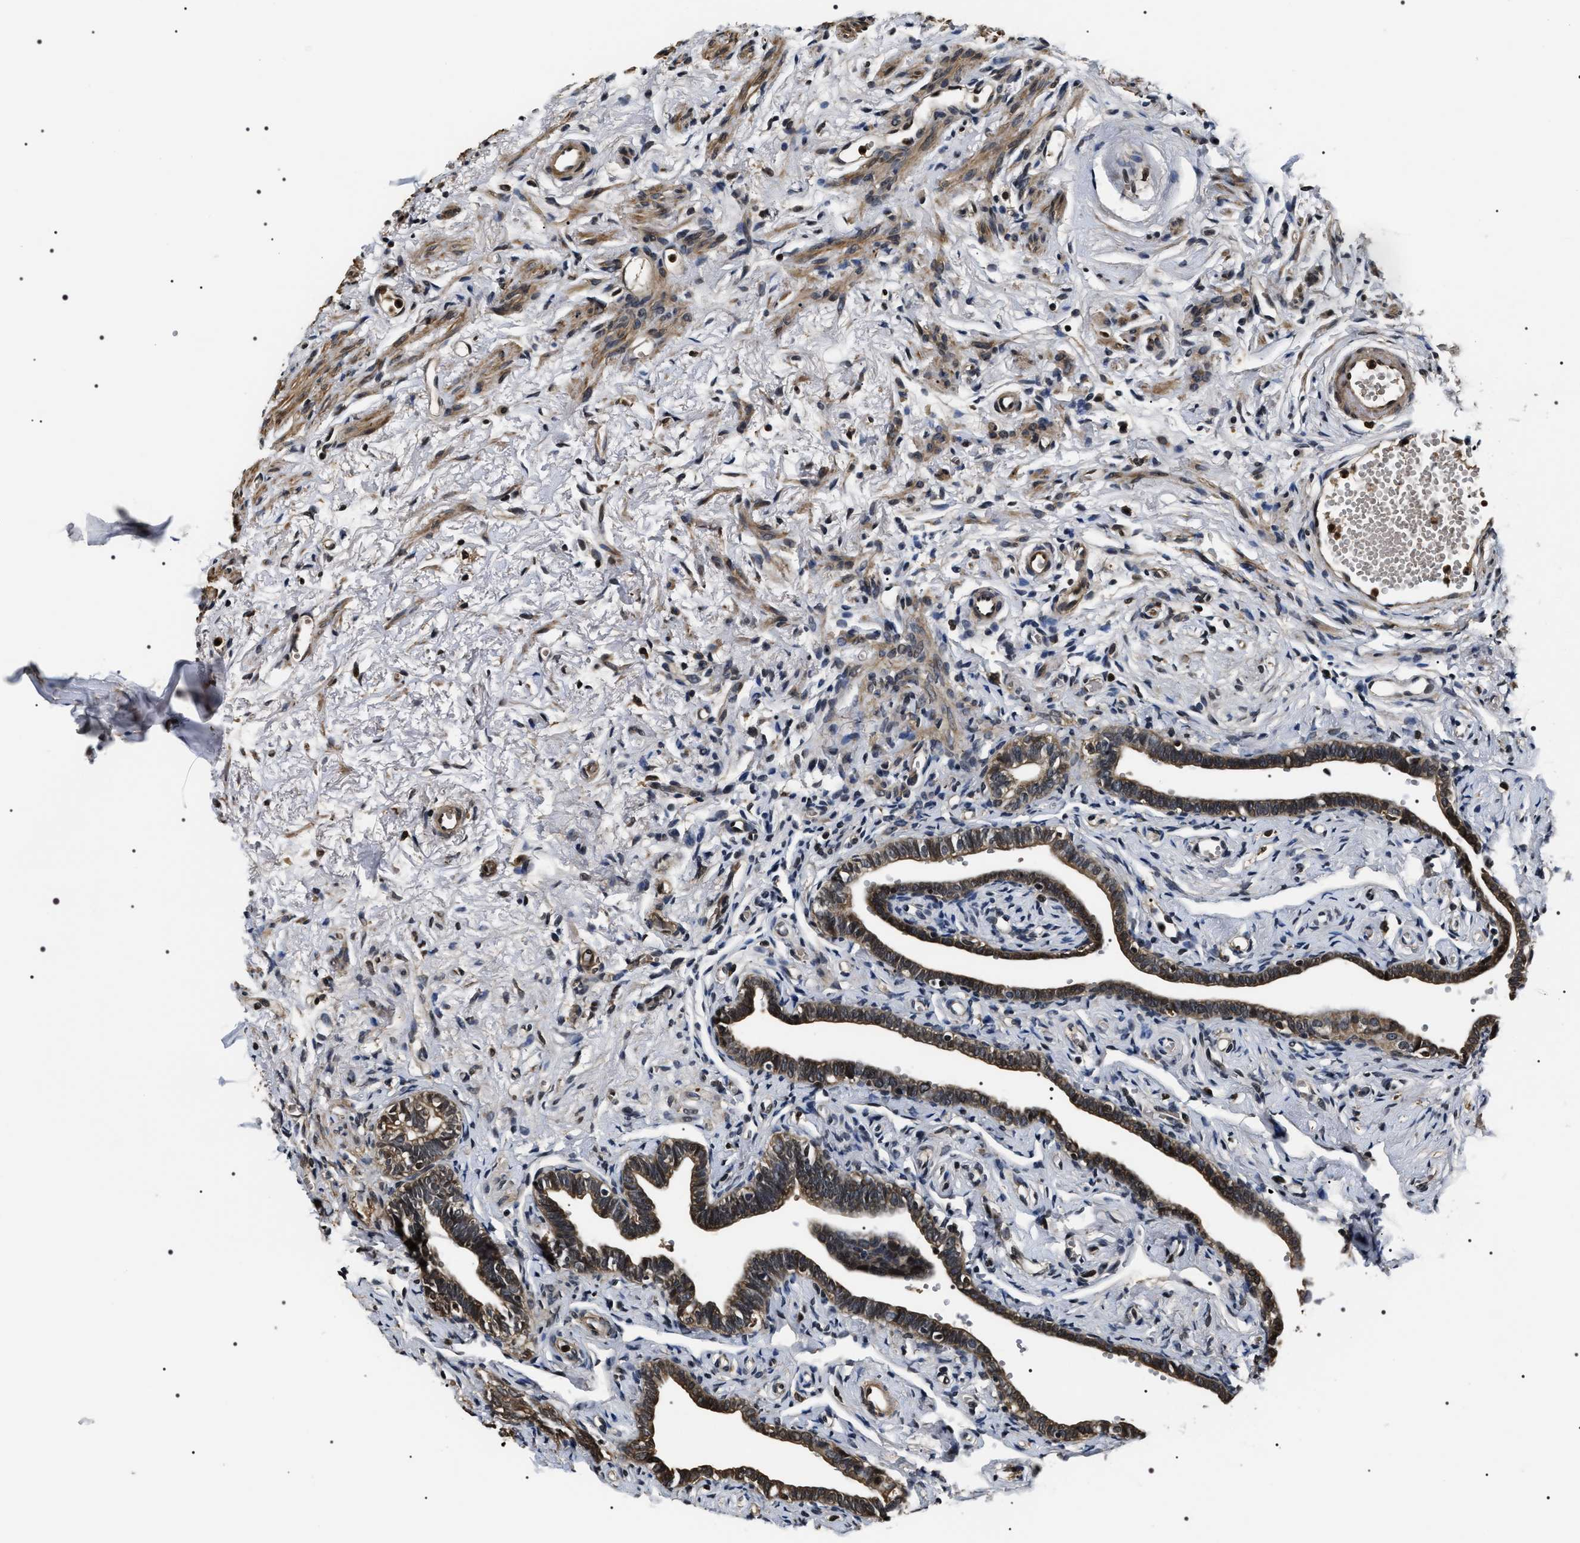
{"staining": {"intensity": "weak", "quantity": ">75%", "location": "cytoplasmic/membranous"}, "tissue": "fallopian tube", "cell_type": "Glandular cells", "image_type": "normal", "snomed": [{"axis": "morphology", "description": "Normal tissue, NOS"}, {"axis": "topography", "description": "Fallopian tube"}], "caption": "High-power microscopy captured an IHC histopathology image of normal fallopian tube, revealing weak cytoplasmic/membranous positivity in about >75% of glandular cells.", "gene": "ARHGAP22", "patient": {"sex": "female", "age": 71}}